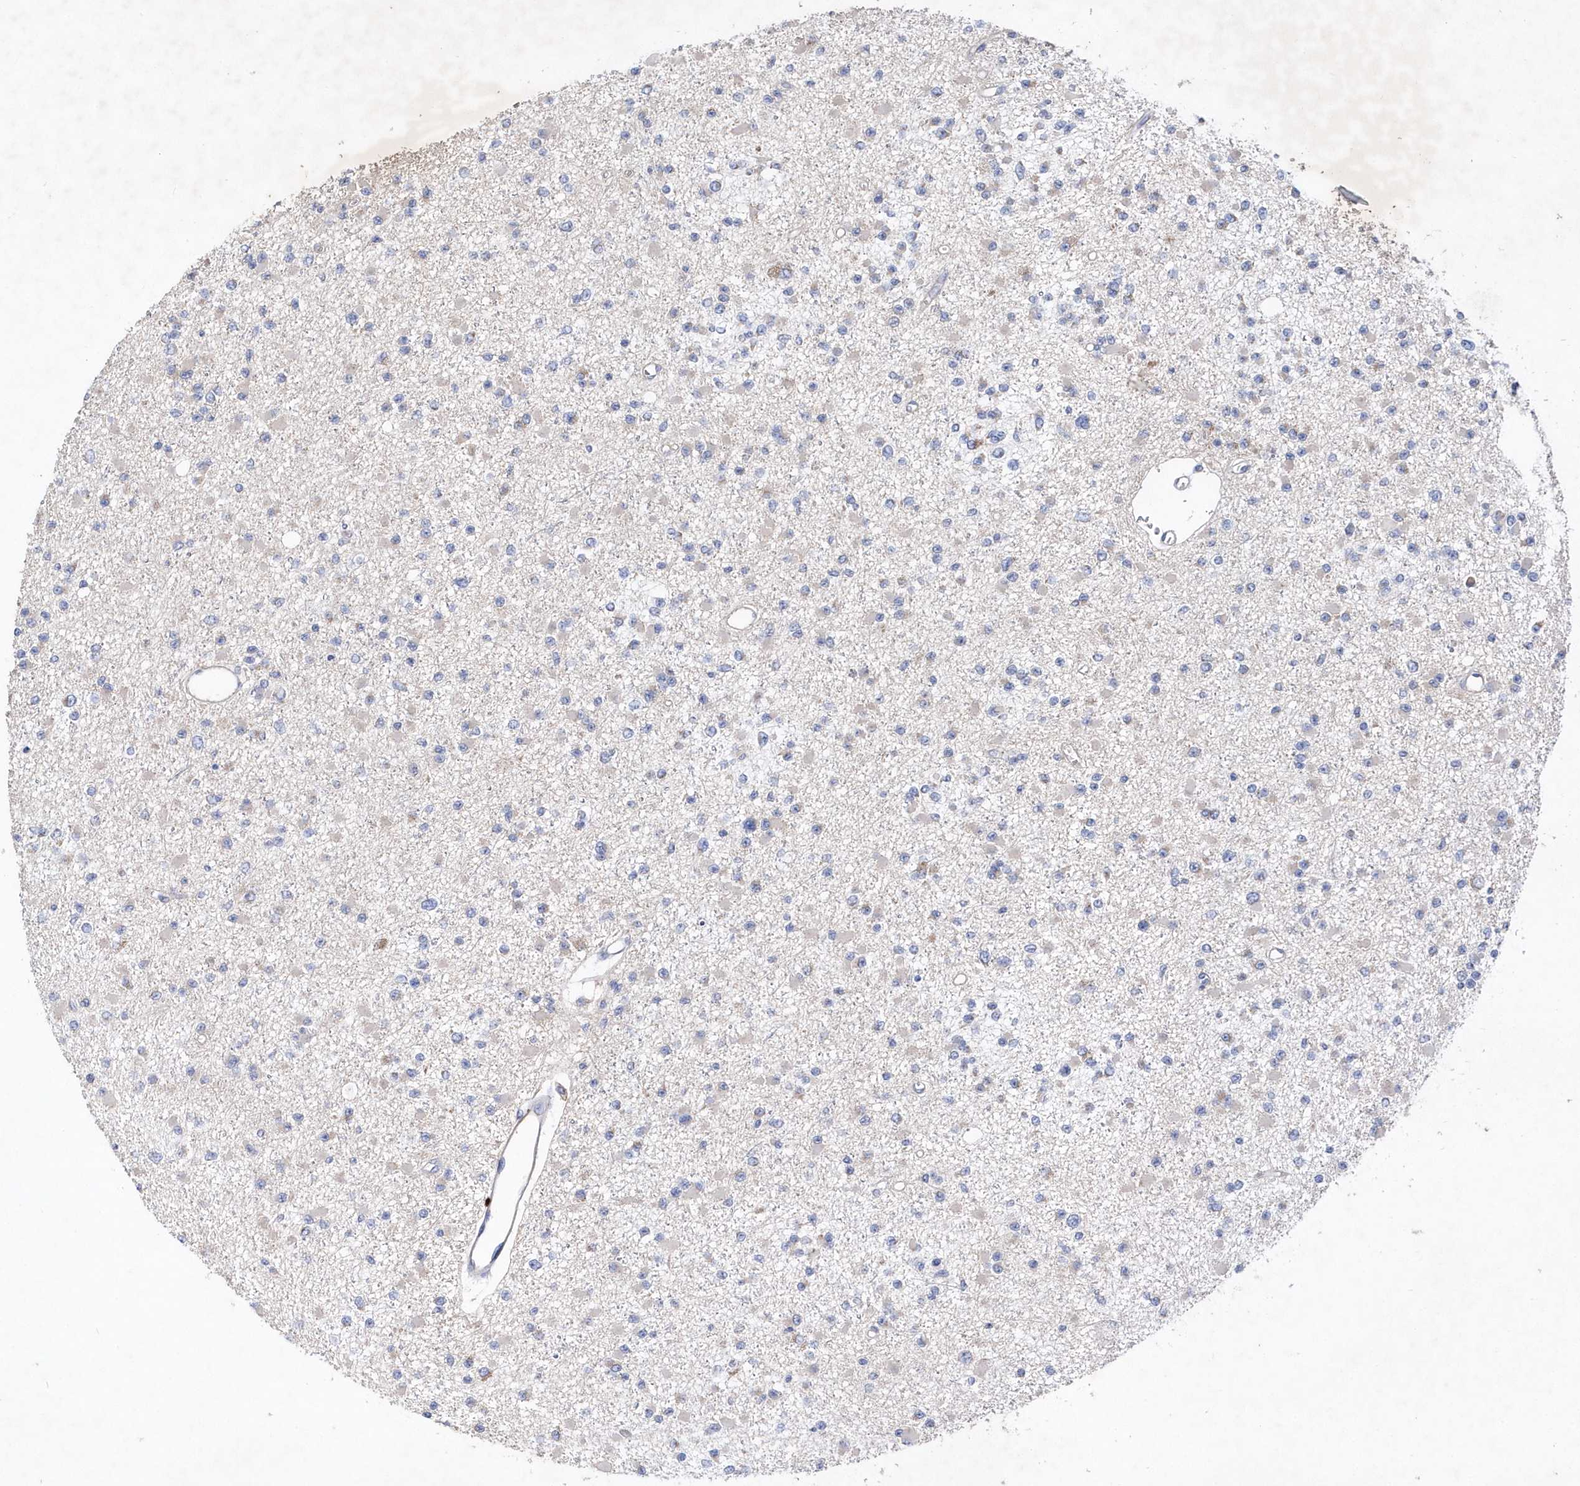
{"staining": {"intensity": "negative", "quantity": "none", "location": "none"}, "tissue": "glioma", "cell_type": "Tumor cells", "image_type": "cancer", "snomed": [{"axis": "morphology", "description": "Glioma, malignant, Low grade"}, {"axis": "topography", "description": "Brain"}], "caption": "IHC of human malignant glioma (low-grade) shows no staining in tumor cells.", "gene": "METTL8", "patient": {"sex": "female", "age": 22}}